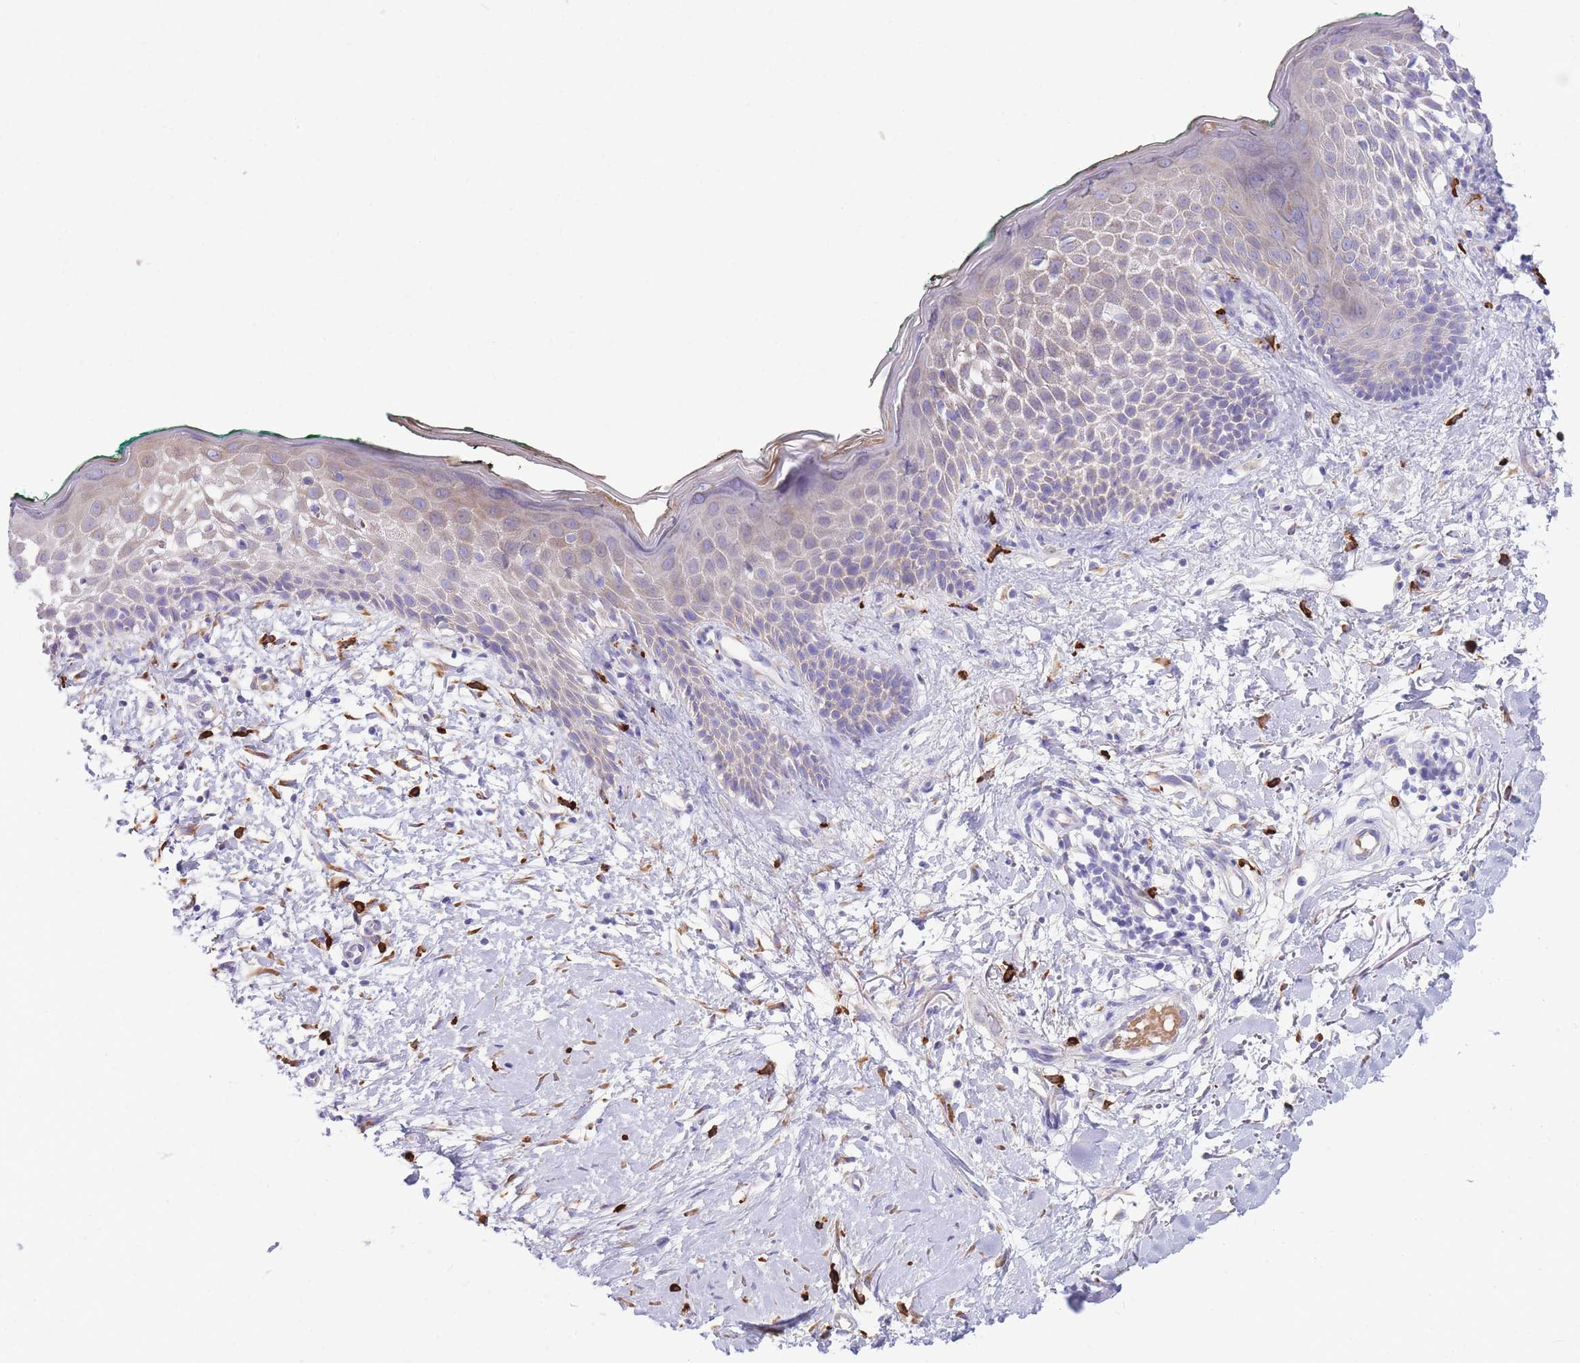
{"staining": {"intensity": "moderate", "quantity": ">75%", "location": "cytoplasmic/membranous"}, "tissue": "skin", "cell_type": "Fibroblasts", "image_type": "normal", "snomed": [{"axis": "morphology", "description": "Normal tissue, NOS"}, {"axis": "morphology", "description": "Malignant melanoma, NOS"}, {"axis": "topography", "description": "Skin"}], "caption": "The micrograph displays immunohistochemical staining of benign skin. There is moderate cytoplasmic/membranous positivity is present in about >75% of fibroblasts.", "gene": "TPSAB1", "patient": {"sex": "male", "age": 62}}